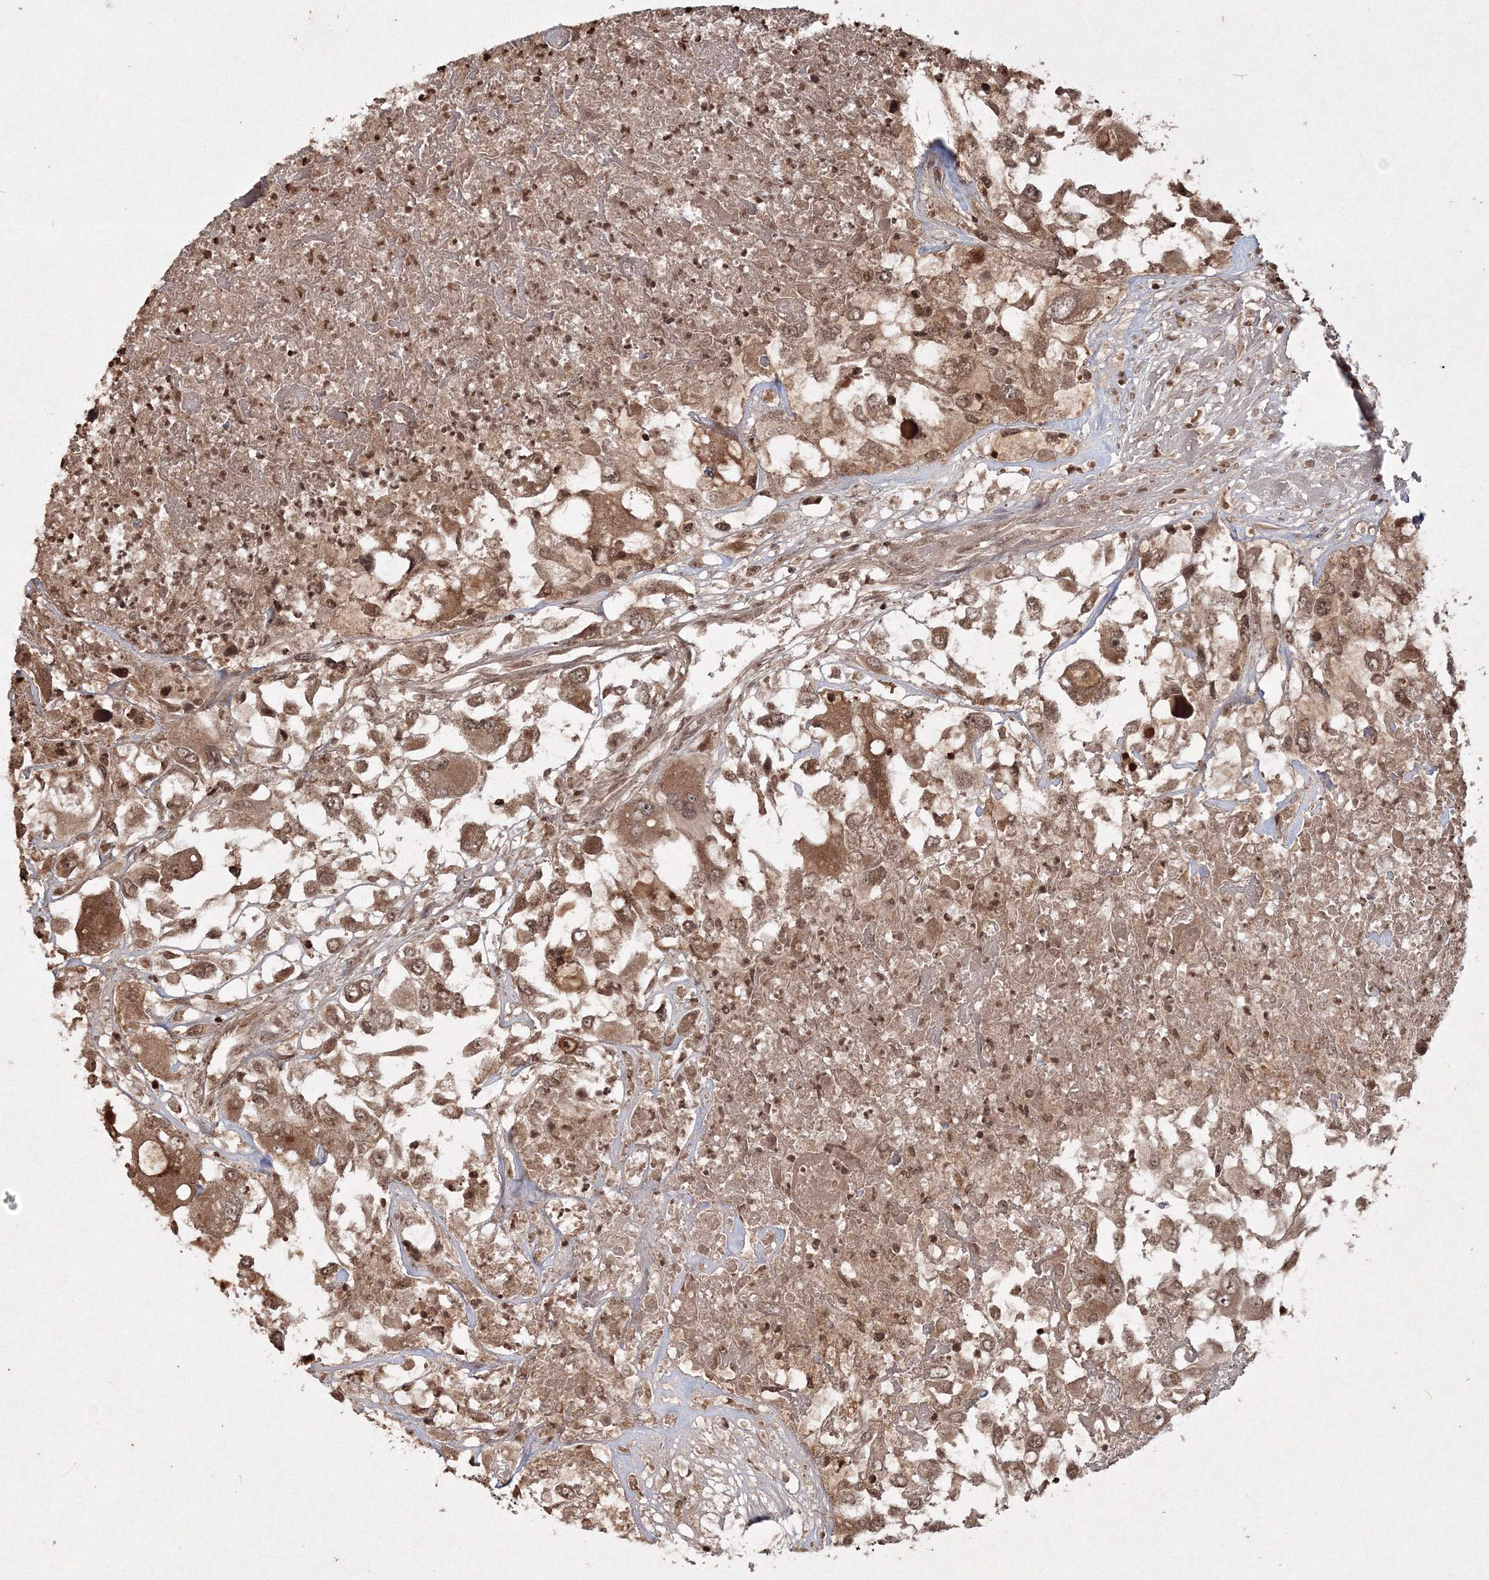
{"staining": {"intensity": "strong", "quantity": ">75%", "location": "cytoplasmic/membranous"}, "tissue": "renal cancer", "cell_type": "Tumor cells", "image_type": "cancer", "snomed": [{"axis": "morphology", "description": "Adenocarcinoma, NOS"}, {"axis": "topography", "description": "Kidney"}], "caption": "Strong cytoplasmic/membranous expression is appreciated in approximately >75% of tumor cells in renal adenocarcinoma. Using DAB (3,3'-diaminobenzidine) (brown) and hematoxylin (blue) stains, captured at high magnification using brightfield microscopy.", "gene": "PEX13", "patient": {"sex": "female", "age": 52}}